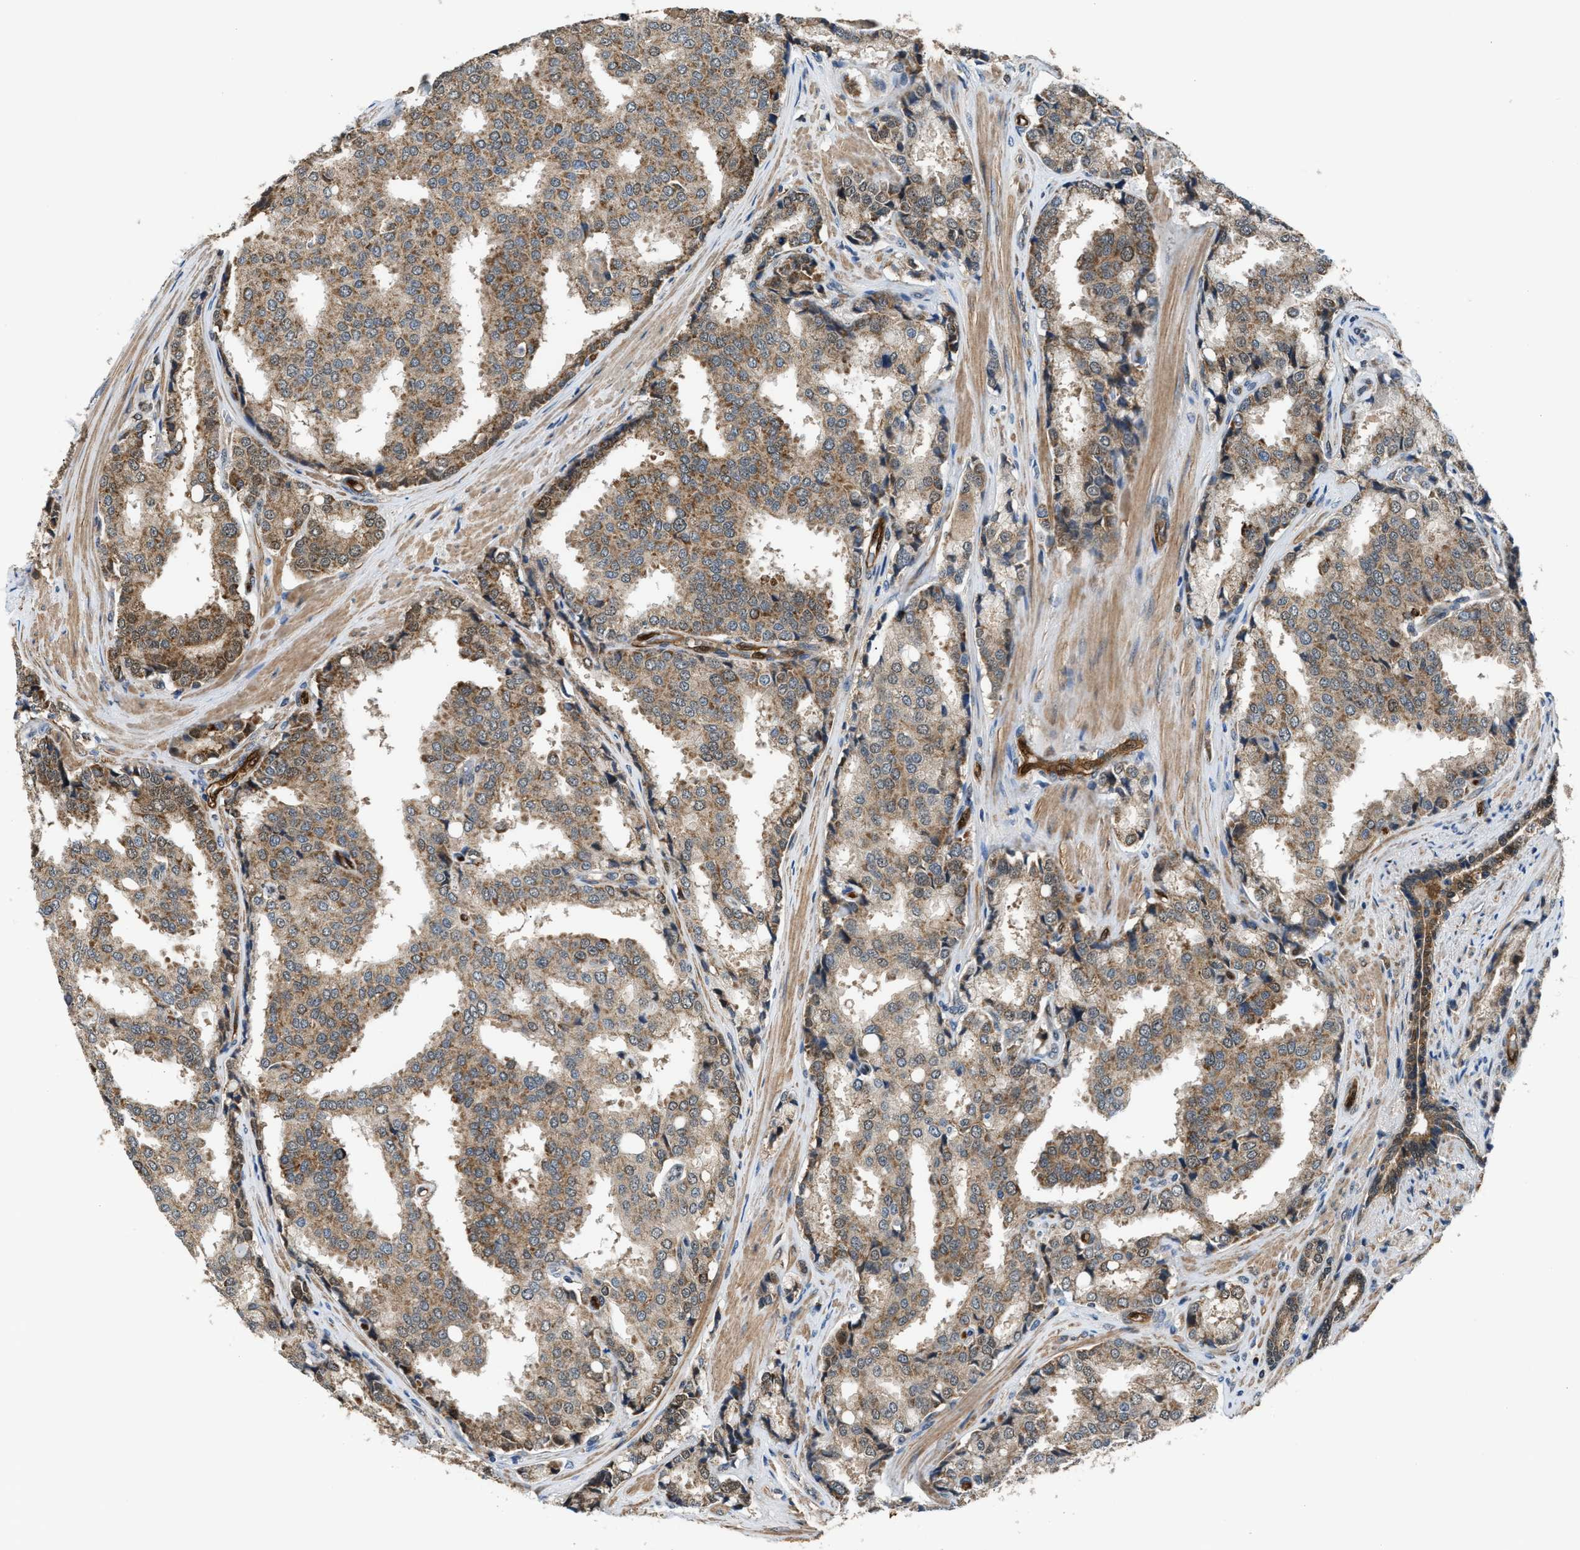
{"staining": {"intensity": "moderate", "quantity": ">75%", "location": "cytoplasmic/membranous"}, "tissue": "prostate cancer", "cell_type": "Tumor cells", "image_type": "cancer", "snomed": [{"axis": "morphology", "description": "Adenocarcinoma, High grade"}, {"axis": "topography", "description": "Prostate"}], "caption": "Immunohistochemistry of human prostate adenocarcinoma (high-grade) displays medium levels of moderate cytoplasmic/membranous expression in about >75% of tumor cells.", "gene": "PPA1", "patient": {"sex": "male", "age": 50}}